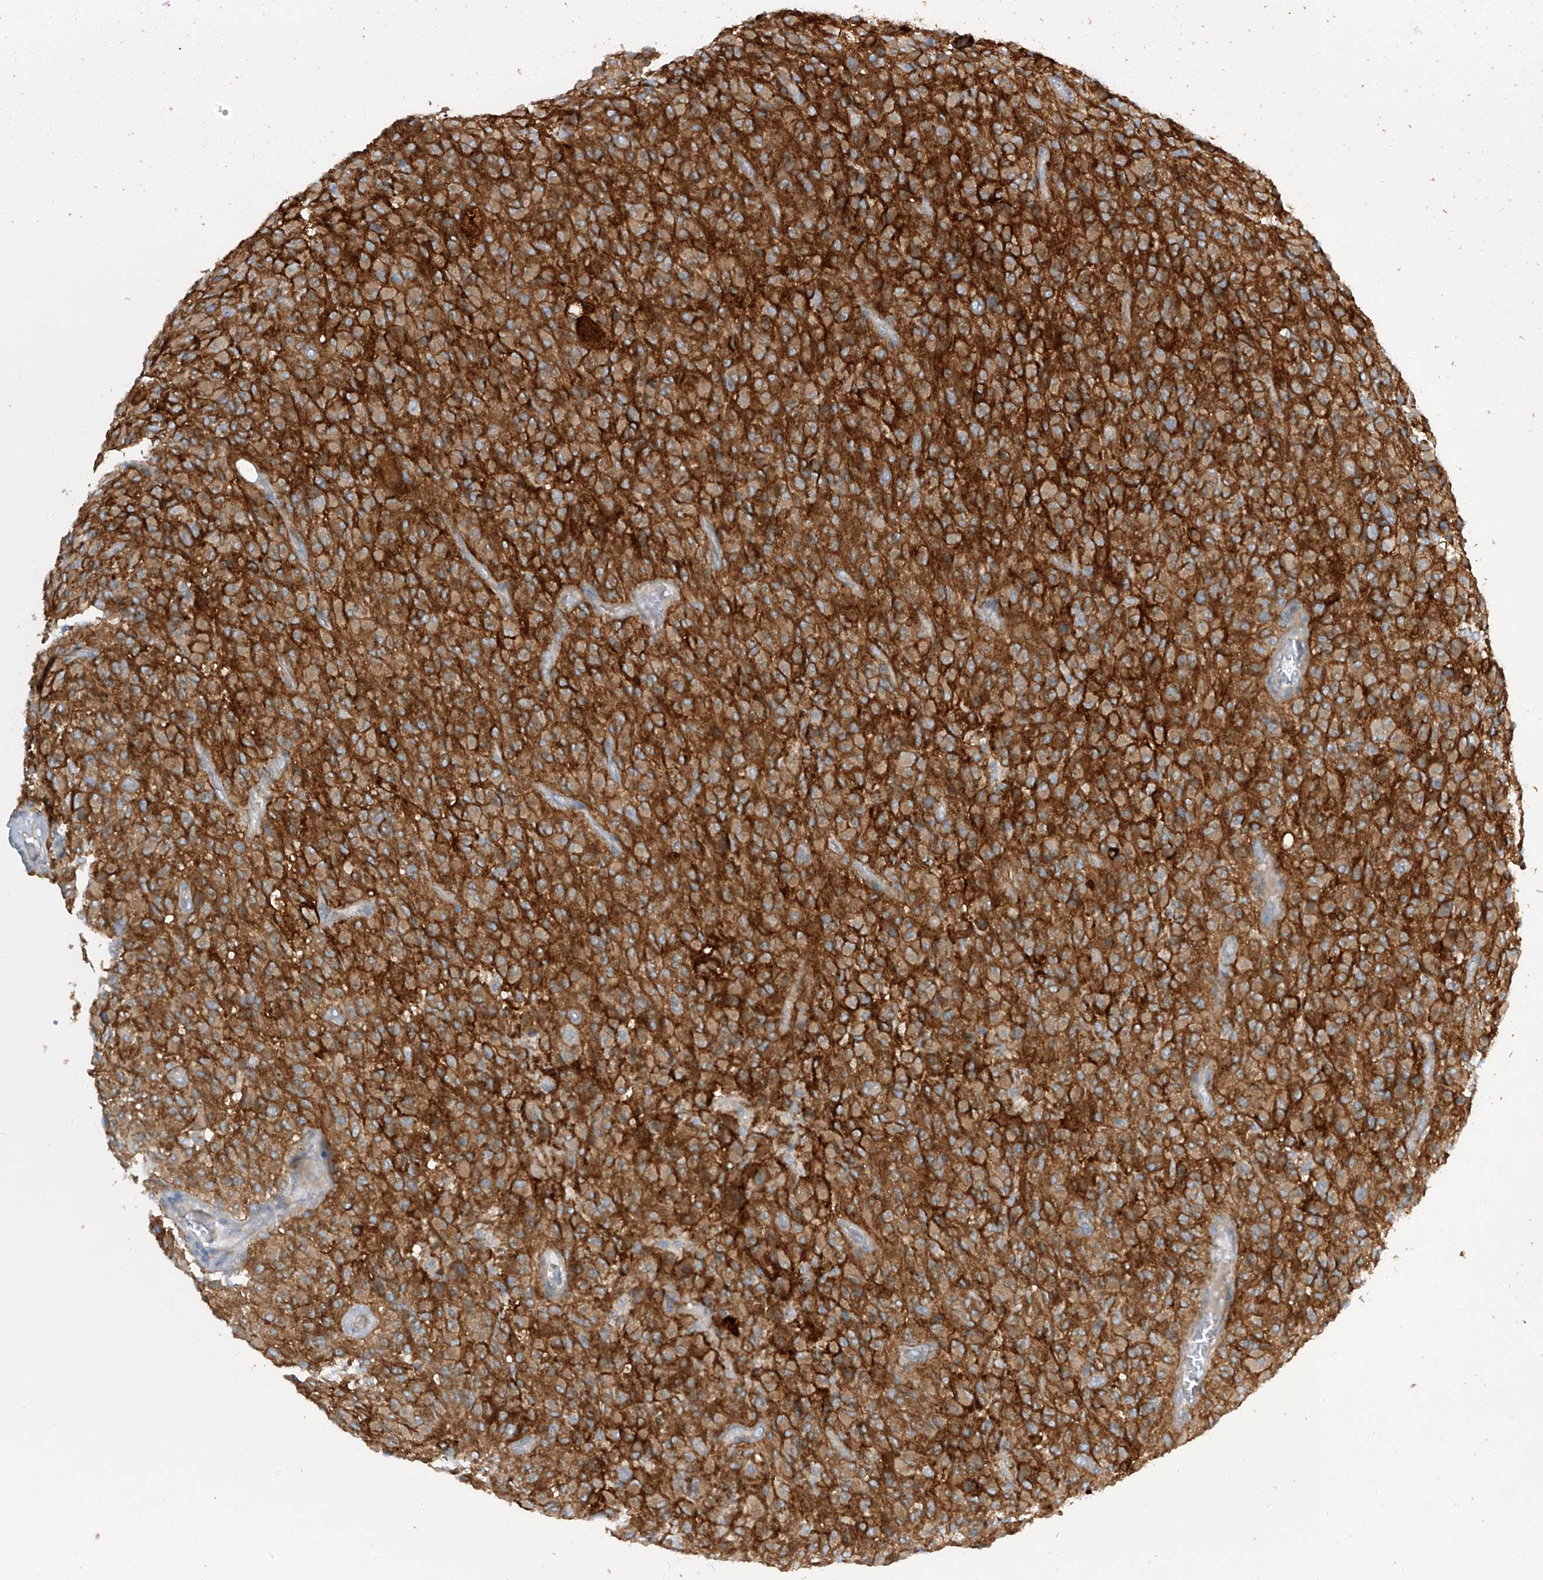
{"staining": {"intensity": "weak", "quantity": "25%-75%", "location": "cytoplasmic/membranous"}, "tissue": "glioma", "cell_type": "Tumor cells", "image_type": "cancer", "snomed": [{"axis": "morphology", "description": "Glioma, malignant, High grade"}, {"axis": "topography", "description": "Brain"}], "caption": "Protein expression analysis of glioma displays weak cytoplasmic/membranous staining in approximately 25%-75% of tumor cells. The protein of interest is stained brown, and the nuclei are stained in blue (DAB IHC with brightfield microscopy, high magnification).", "gene": "FSD1L", "patient": {"sex": "female", "age": 57}}